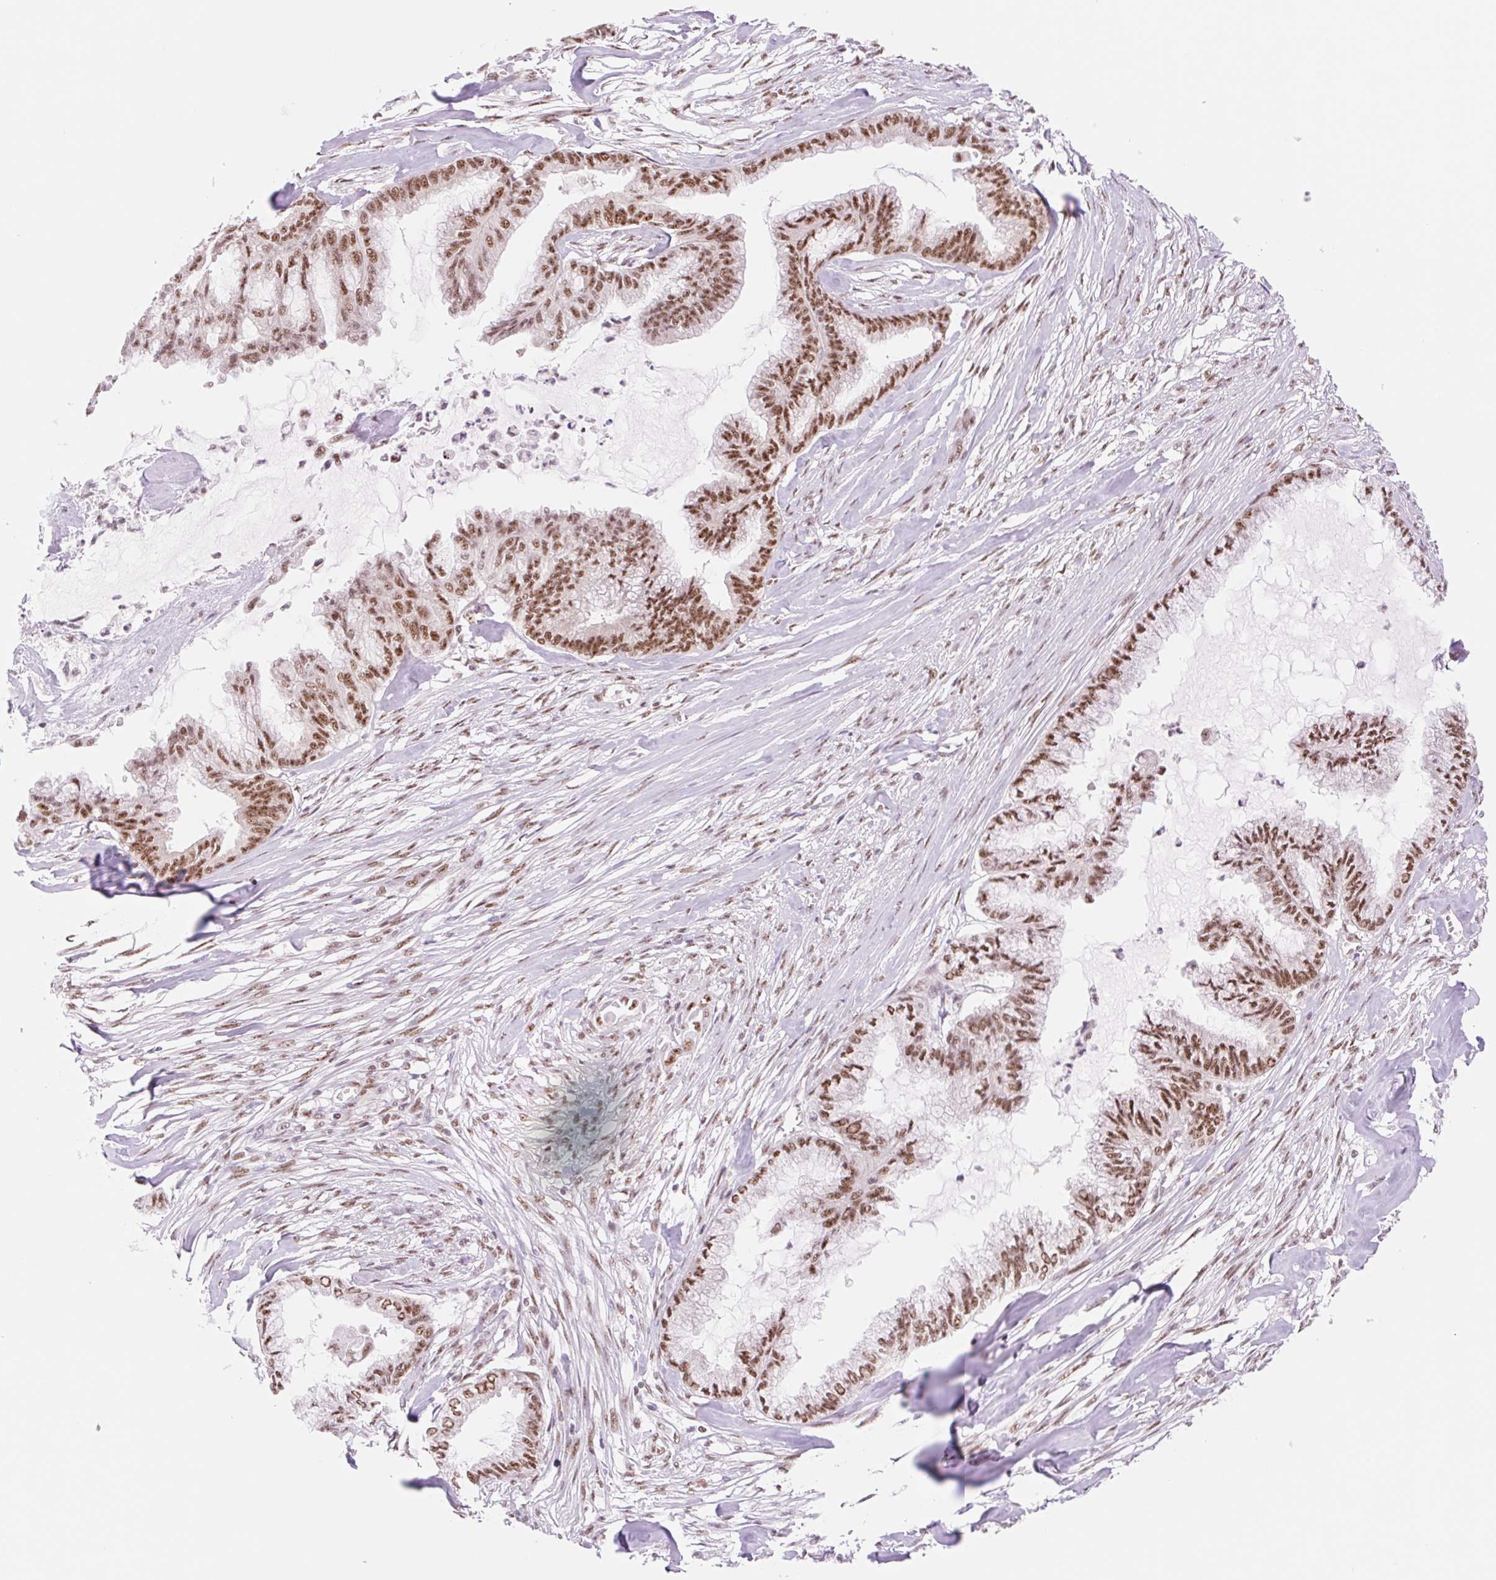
{"staining": {"intensity": "moderate", "quantity": ">75%", "location": "nuclear"}, "tissue": "endometrial cancer", "cell_type": "Tumor cells", "image_type": "cancer", "snomed": [{"axis": "morphology", "description": "Adenocarcinoma, NOS"}, {"axis": "topography", "description": "Endometrium"}], "caption": "Protein expression analysis of human endometrial adenocarcinoma reveals moderate nuclear staining in approximately >75% of tumor cells.", "gene": "PRDM11", "patient": {"sex": "female", "age": 86}}